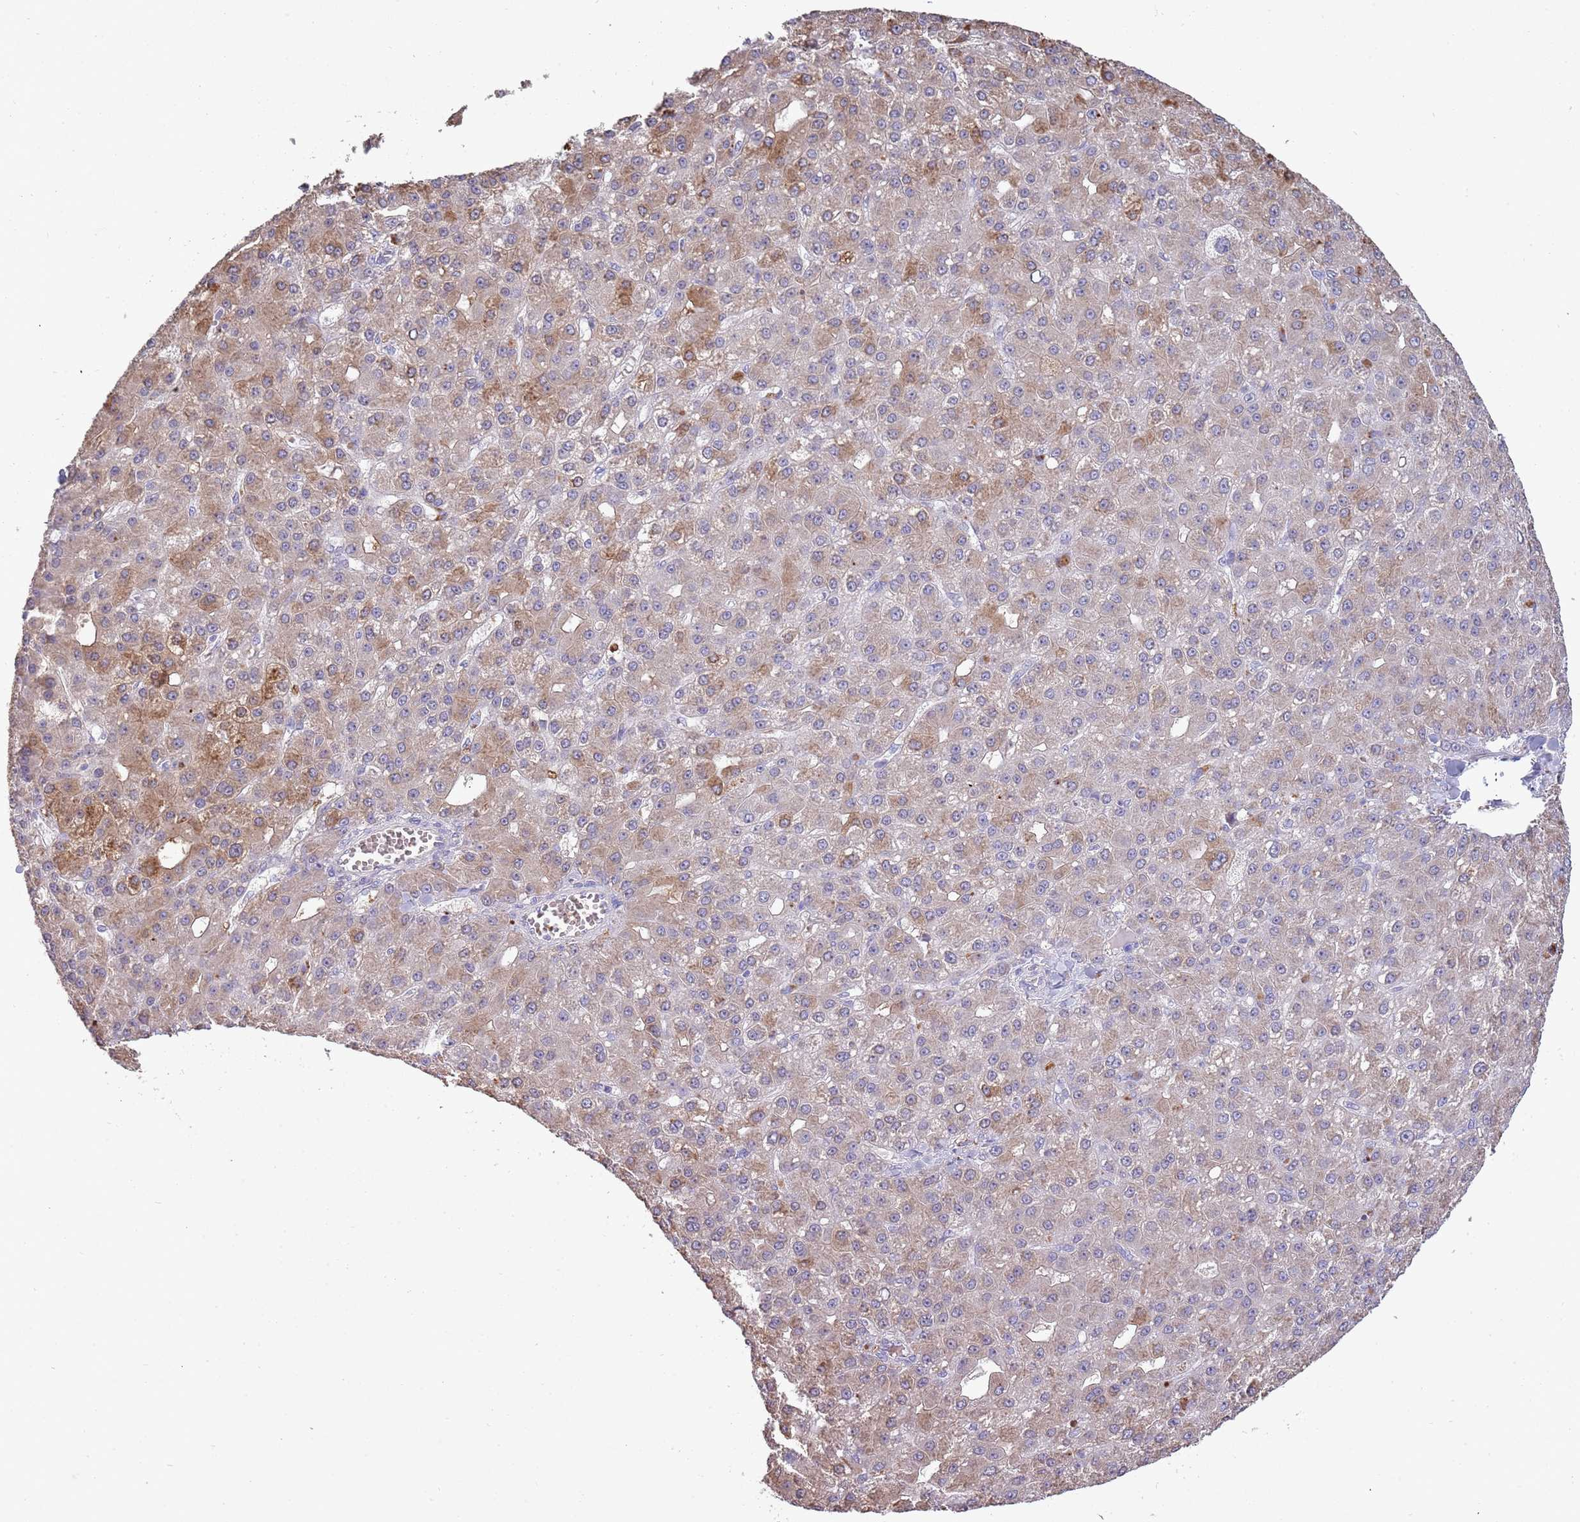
{"staining": {"intensity": "moderate", "quantity": "25%-75%", "location": "cytoplasmic/membranous"}, "tissue": "liver cancer", "cell_type": "Tumor cells", "image_type": "cancer", "snomed": [{"axis": "morphology", "description": "Carcinoma, Hepatocellular, NOS"}, {"axis": "topography", "description": "Liver"}], "caption": "About 25%-75% of tumor cells in human liver cancer (hepatocellular carcinoma) display moderate cytoplasmic/membranous protein staining as visualized by brown immunohistochemical staining.", "gene": "P2RY13", "patient": {"sex": "male", "age": 67}}